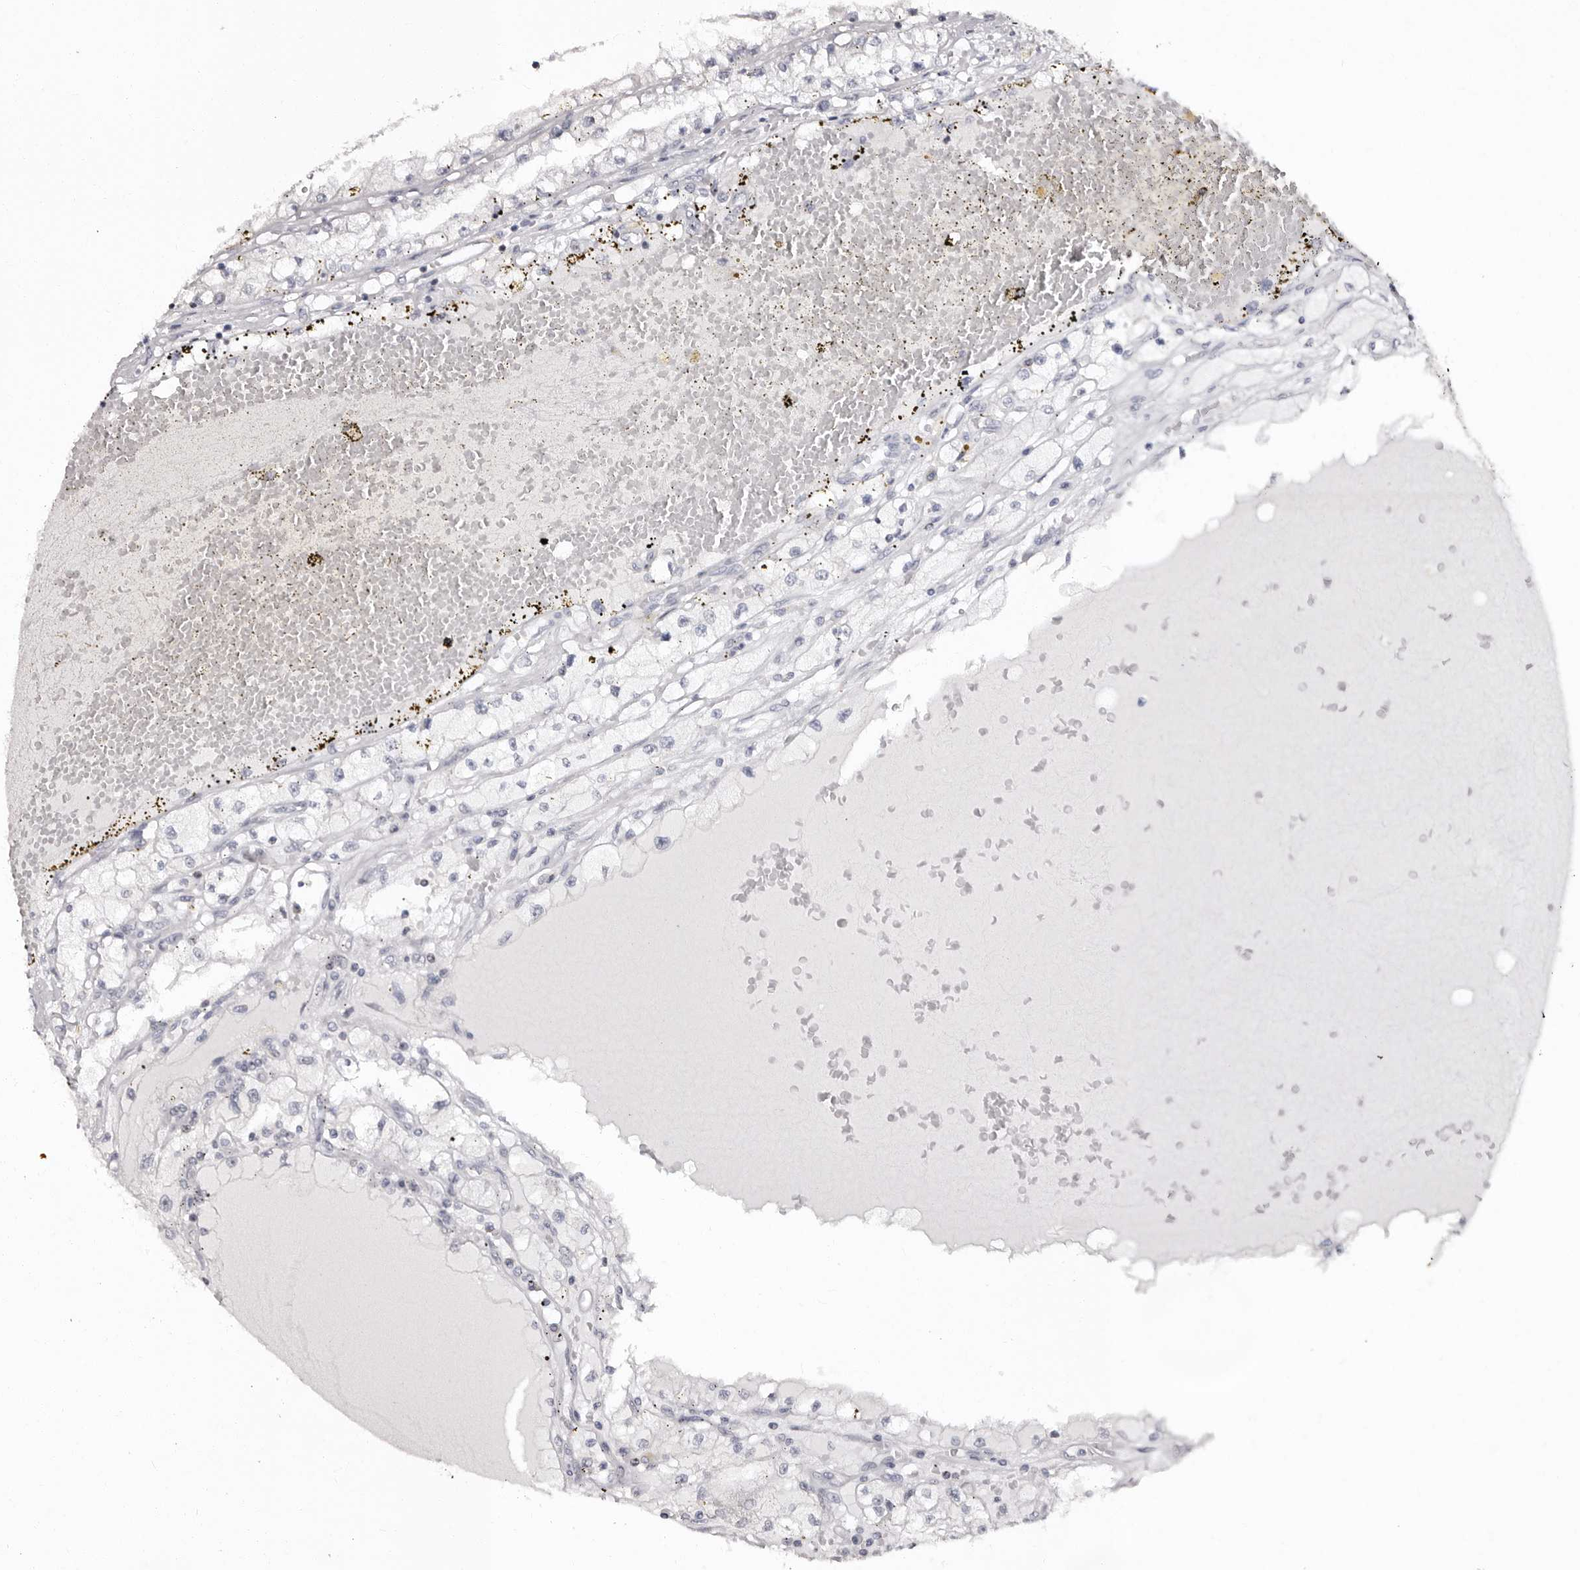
{"staining": {"intensity": "negative", "quantity": "none", "location": "none"}, "tissue": "renal cancer", "cell_type": "Tumor cells", "image_type": "cancer", "snomed": [{"axis": "morphology", "description": "Adenocarcinoma, NOS"}, {"axis": "topography", "description": "Kidney"}], "caption": "Histopathology image shows no significant protein staining in tumor cells of renal cancer (adenocarcinoma).", "gene": "PHF20L1", "patient": {"sex": "male", "age": 56}}